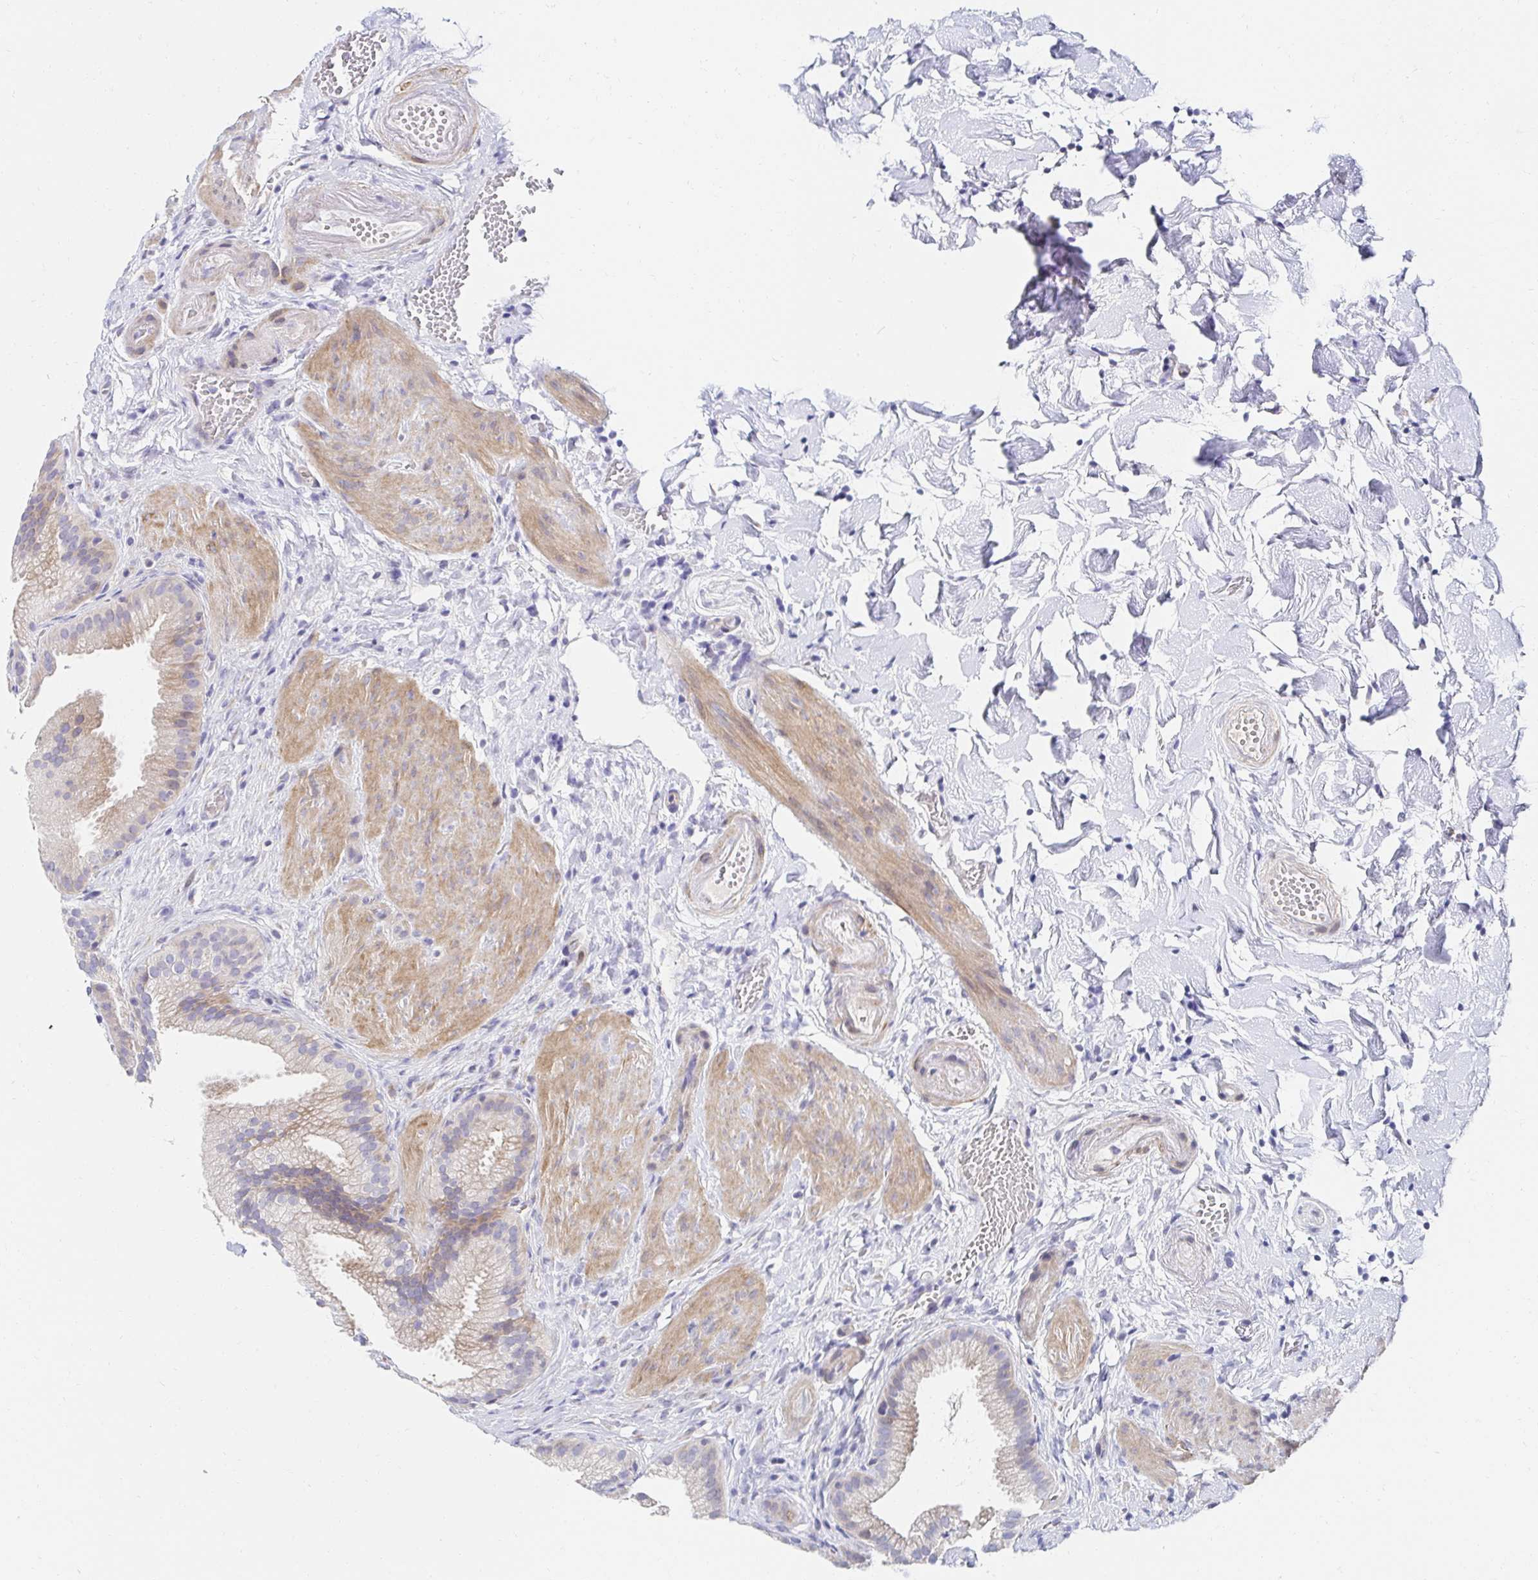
{"staining": {"intensity": "weak", "quantity": "<25%", "location": "cytoplasmic/membranous"}, "tissue": "gallbladder", "cell_type": "Glandular cells", "image_type": "normal", "snomed": [{"axis": "morphology", "description": "Normal tissue, NOS"}, {"axis": "topography", "description": "Gallbladder"}], "caption": "Protein analysis of unremarkable gallbladder reveals no significant staining in glandular cells. Nuclei are stained in blue.", "gene": "AKAP14", "patient": {"sex": "female", "age": 63}}